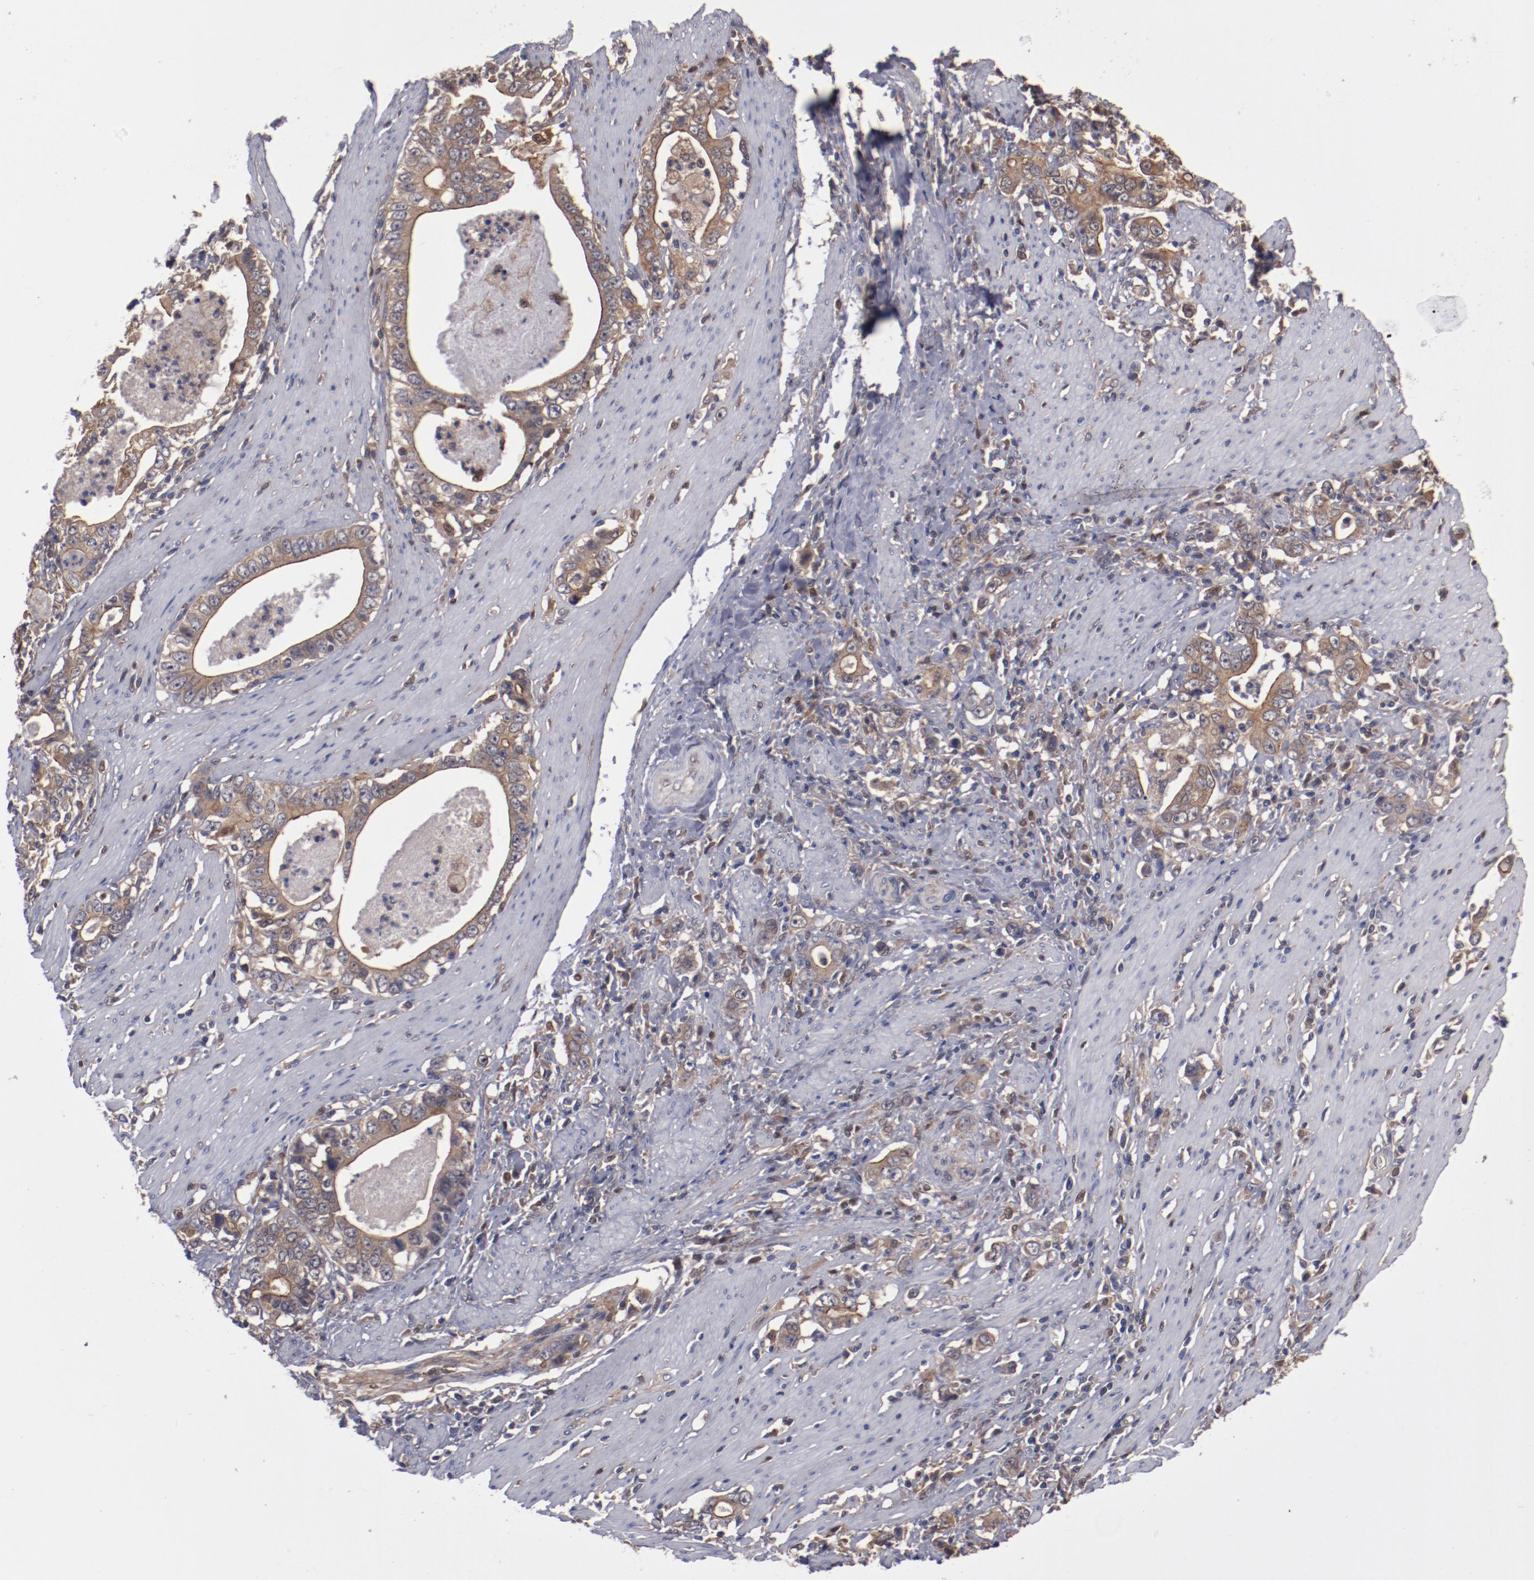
{"staining": {"intensity": "moderate", "quantity": ">75%", "location": "cytoplasmic/membranous"}, "tissue": "stomach cancer", "cell_type": "Tumor cells", "image_type": "cancer", "snomed": [{"axis": "morphology", "description": "Adenocarcinoma, NOS"}, {"axis": "topography", "description": "Stomach, lower"}], "caption": "Protein analysis of adenocarcinoma (stomach) tissue displays moderate cytoplasmic/membranous expression in approximately >75% of tumor cells.", "gene": "DNAAF2", "patient": {"sex": "female", "age": 72}}